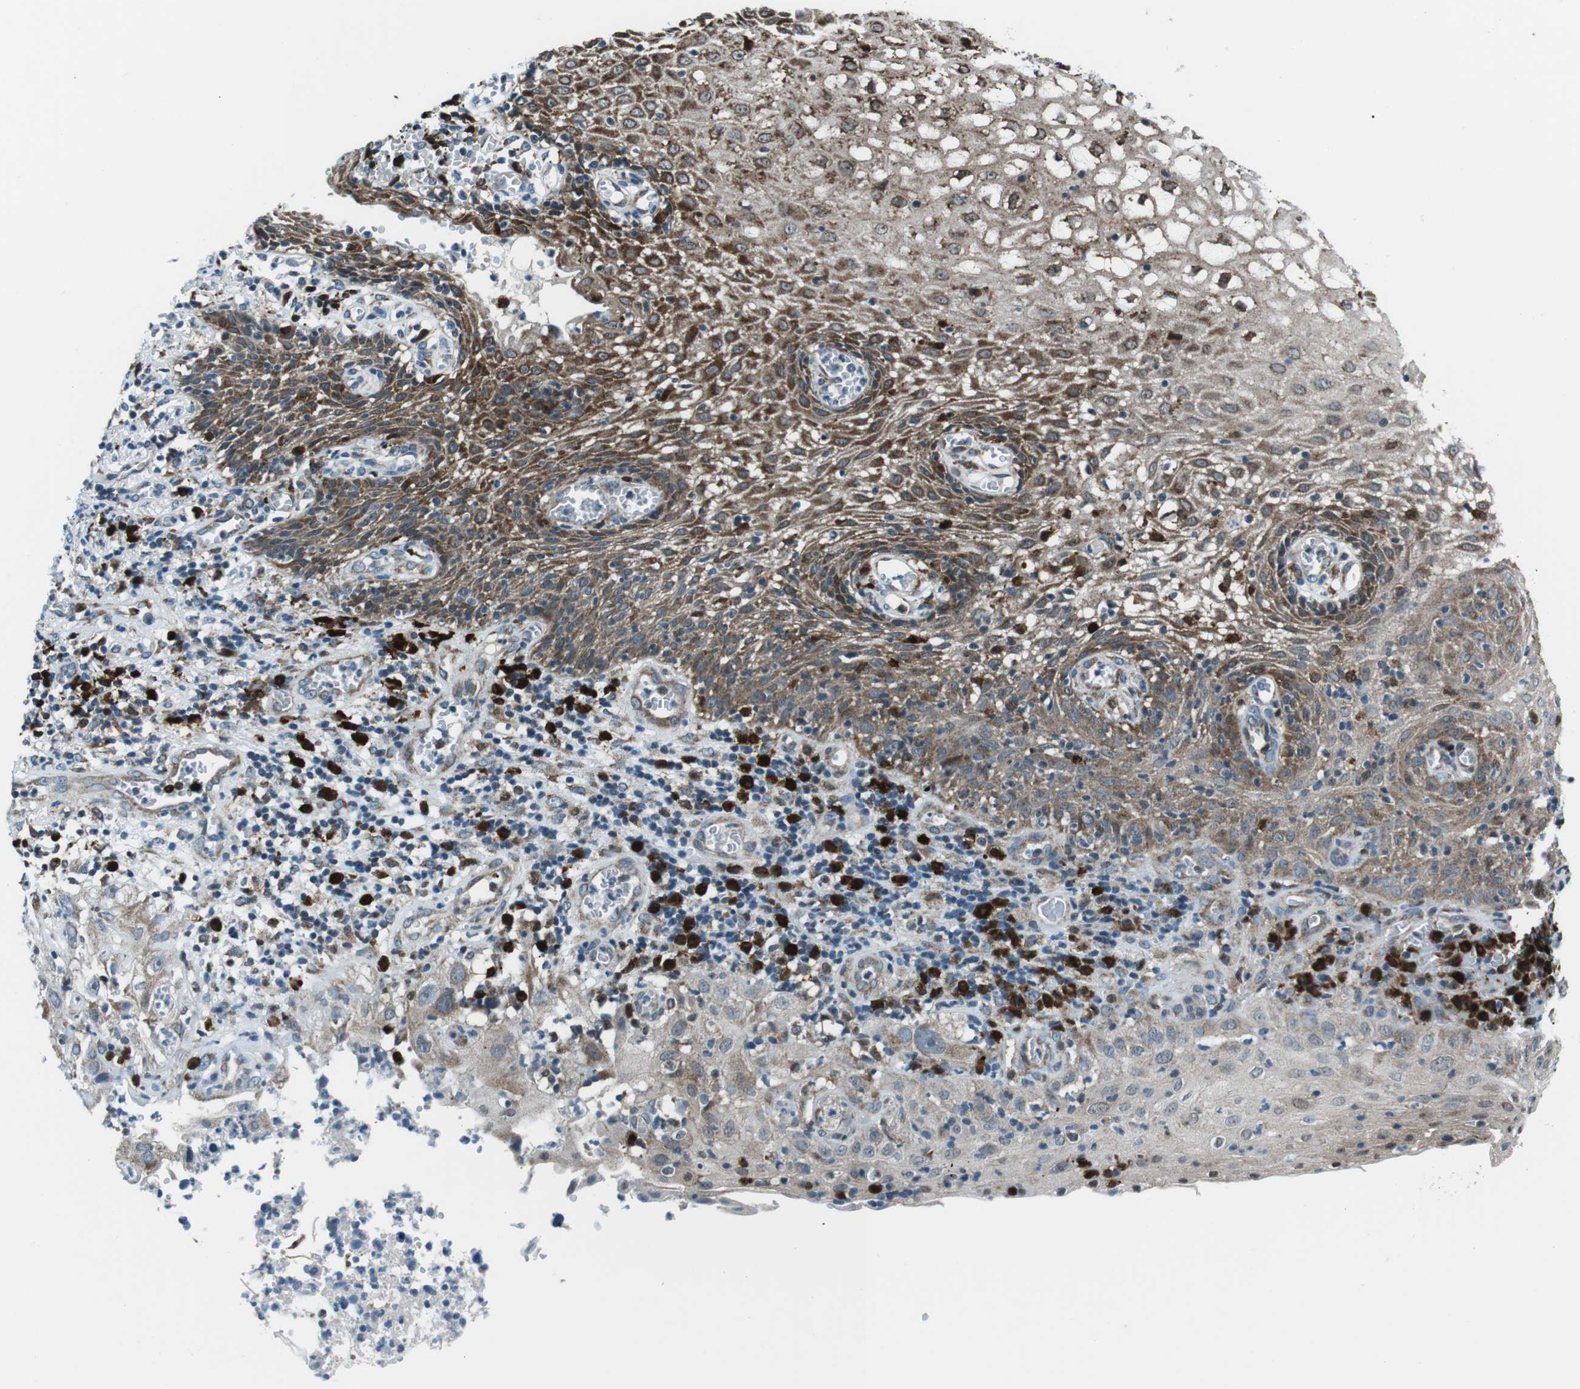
{"staining": {"intensity": "strong", "quantity": ">75%", "location": "cytoplasmic/membranous"}, "tissue": "cervical cancer", "cell_type": "Tumor cells", "image_type": "cancer", "snomed": [{"axis": "morphology", "description": "Squamous cell carcinoma, NOS"}, {"axis": "topography", "description": "Cervix"}], "caption": "An image of human cervical cancer stained for a protein demonstrates strong cytoplasmic/membranous brown staining in tumor cells. (Brightfield microscopy of DAB IHC at high magnification).", "gene": "BLNK", "patient": {"sex": "female", "age": 32}}